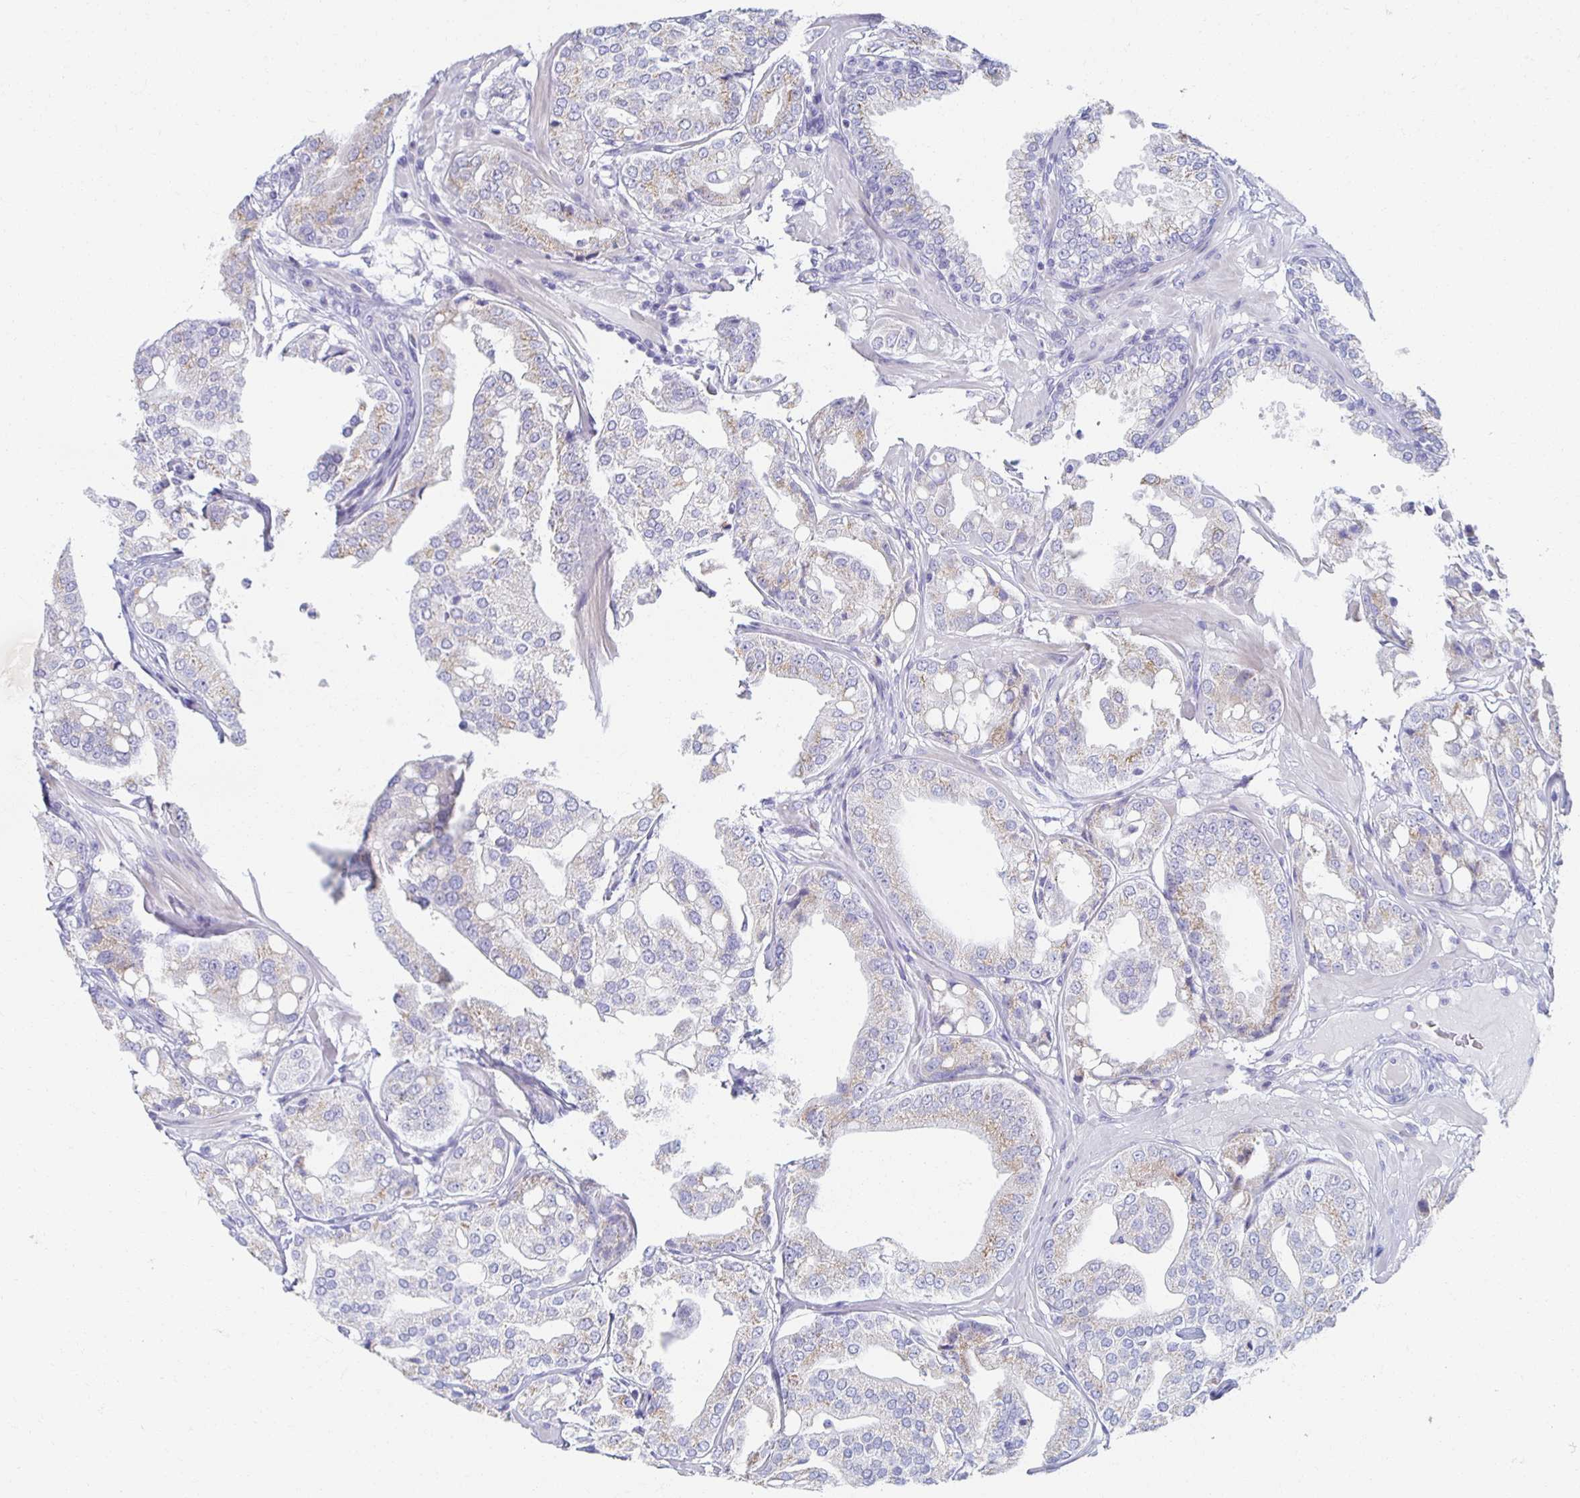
{"staining": {"intensity": "weak", "quantity": "25%-75%", "location": "cytoplasmic/membranous"}, "tissue": "renal cancer", "cell_type": "Tumor cells", "image_type": "cancer", "snomed": [{"axis": "morphology", "description": "Adenocarcinoma, NOS"}, {"axis": "topography", "description": "Urinary bladder"}], "caption": "This photomicrograph reveals renal adenocarcinoma stained with immunohistochemistry (IHC) to label a protein in brown. The cytoplasmic/membranous of tumor cells show weak positivity for the protein. Nuclei are counter-stained blue.", "gene": "TEX44", "patient": {"sex": "male", "age": 61}}